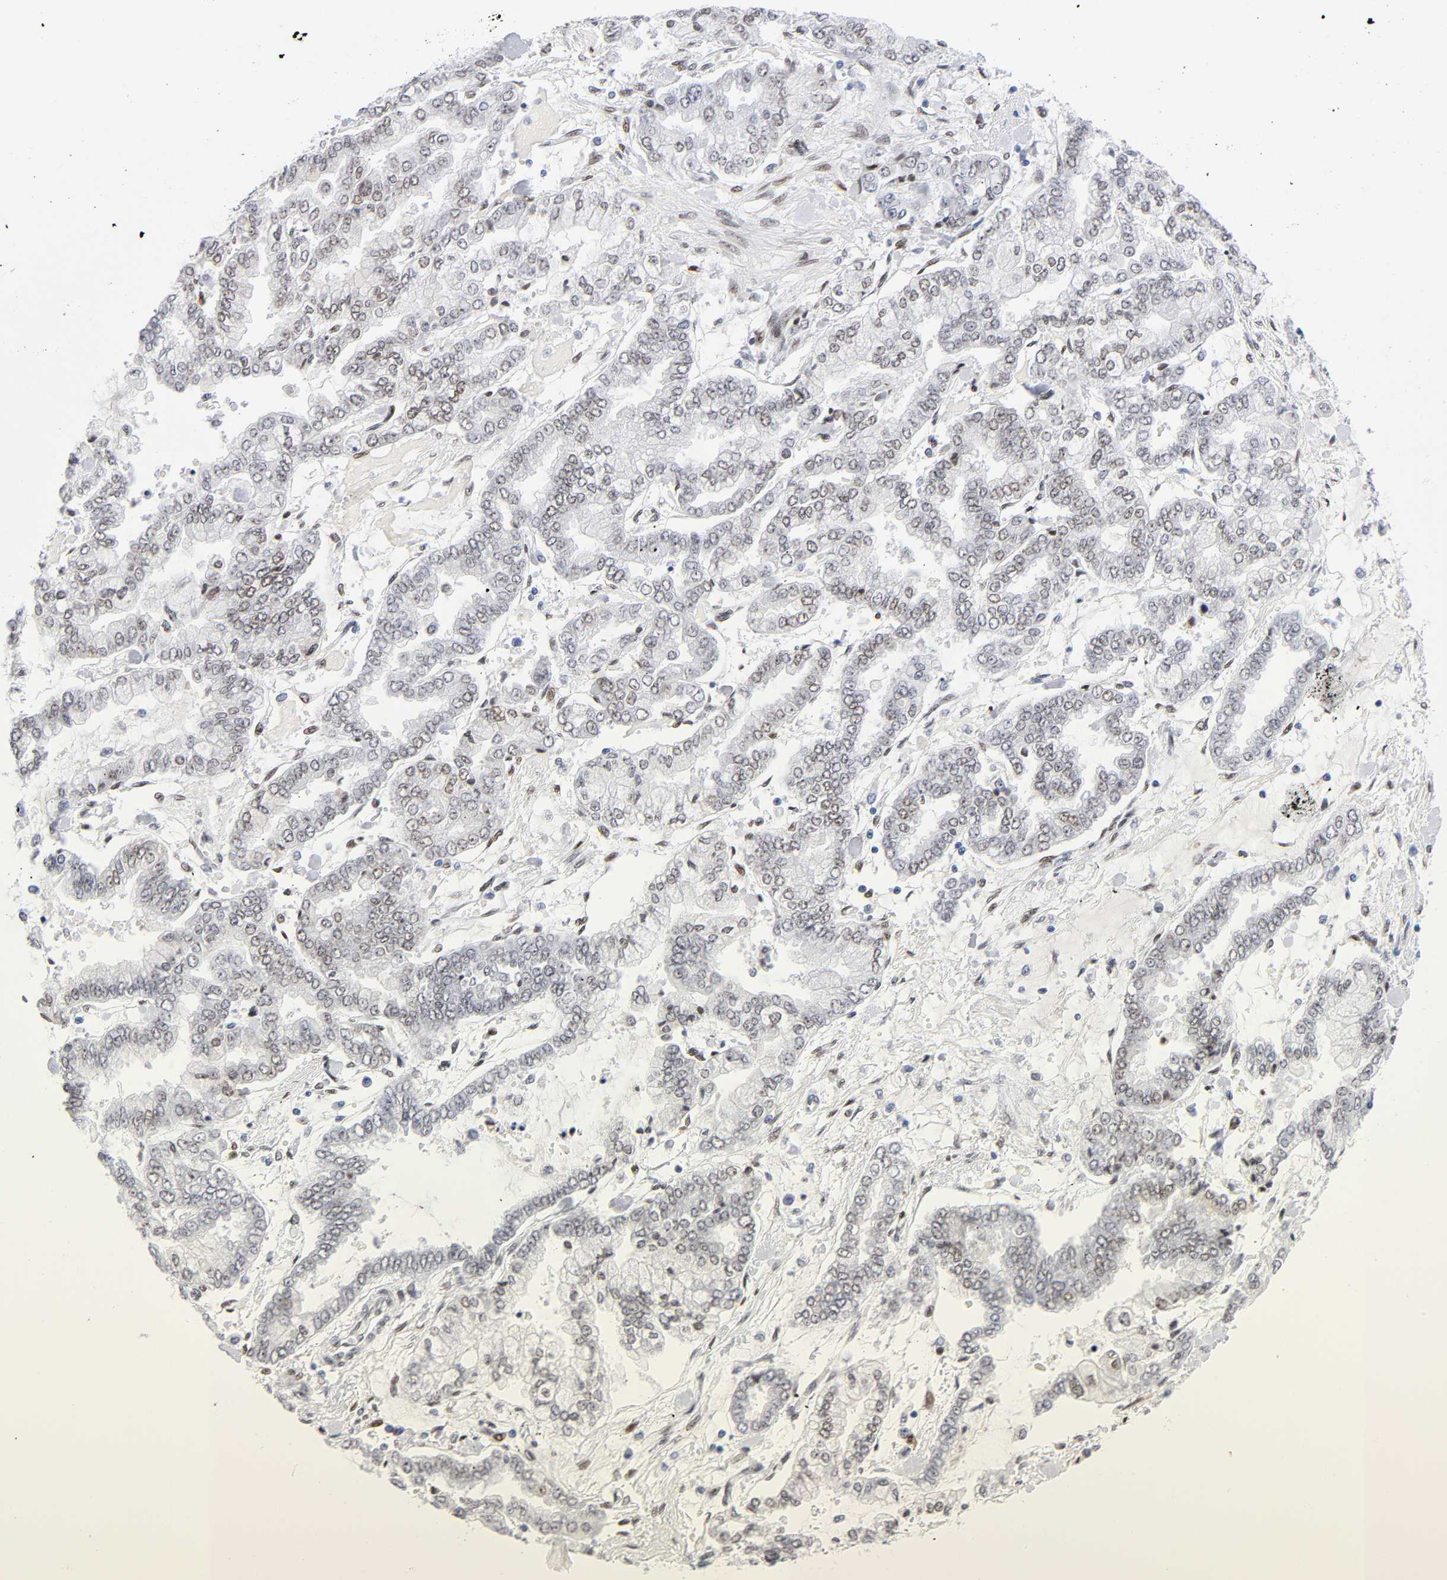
{"staining": {"intensity": "weak", "quantity": ">75%", "location": "nuclear"}, "tissue": "stomach cancer", "cell_type": "Tumor cells", "image_type": "cancer", "snomed": [{"axis": "morphology", "description": "Normal tissue, NOS"}, {"axis": "morphology", "description": "Adenocarcinoma, NOS"}, {"axis": "topography", "description": "Stomach, upper"}, {"axis": "topography", "description": "Stomach"}], "caption": "The photomicrograph demonstrates immunohistochemical staining of stomach adenocarcinoma. There is weak nuclear positivity is appreciated in approximately >75% of tumor cells.", "gene": "NFIC", "patient": {"sex": "male", "age": 76}}